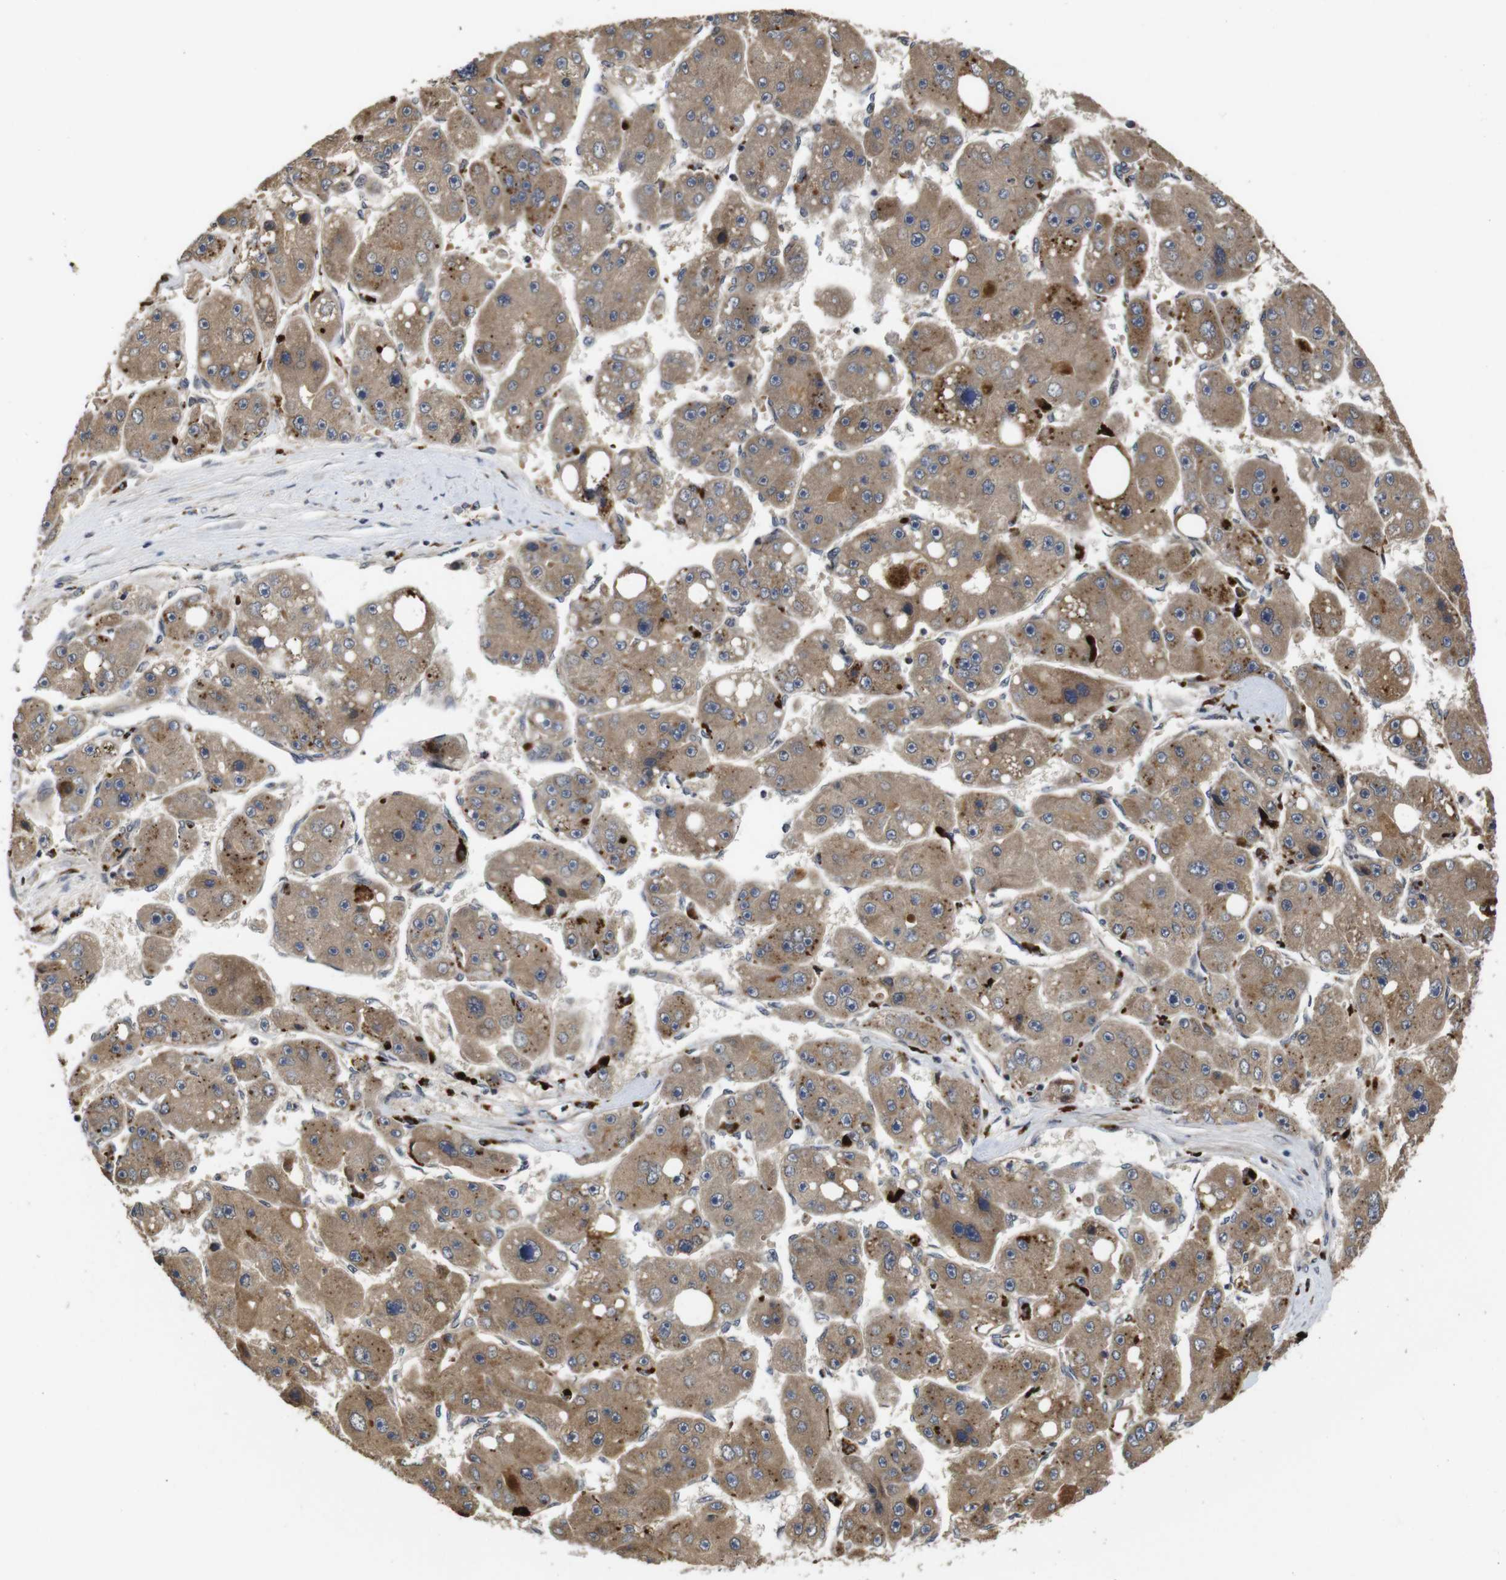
{"staining": {"intensity": "moderate", "quantity": ">75%", "location": "cytoplasmic/membranous"}, "tissue": "liver cancer", "cell_type": "Tumor cells", "image_type": "cancer", "snomed": [{"axis": "morphology", "description": "Carcinoma, Hepatocellular, NOS"}, {"axis": "topography", "description": "Liver"}], "caption": "Brown immunohistochemical staining in human liver hepatocellular carcinoma shows moderate cytoplasmic/membranous positivity in approximately >75% of tumor cells.", "gene": "PTPN14", "patient": {"sex": "female", "age": 61}}